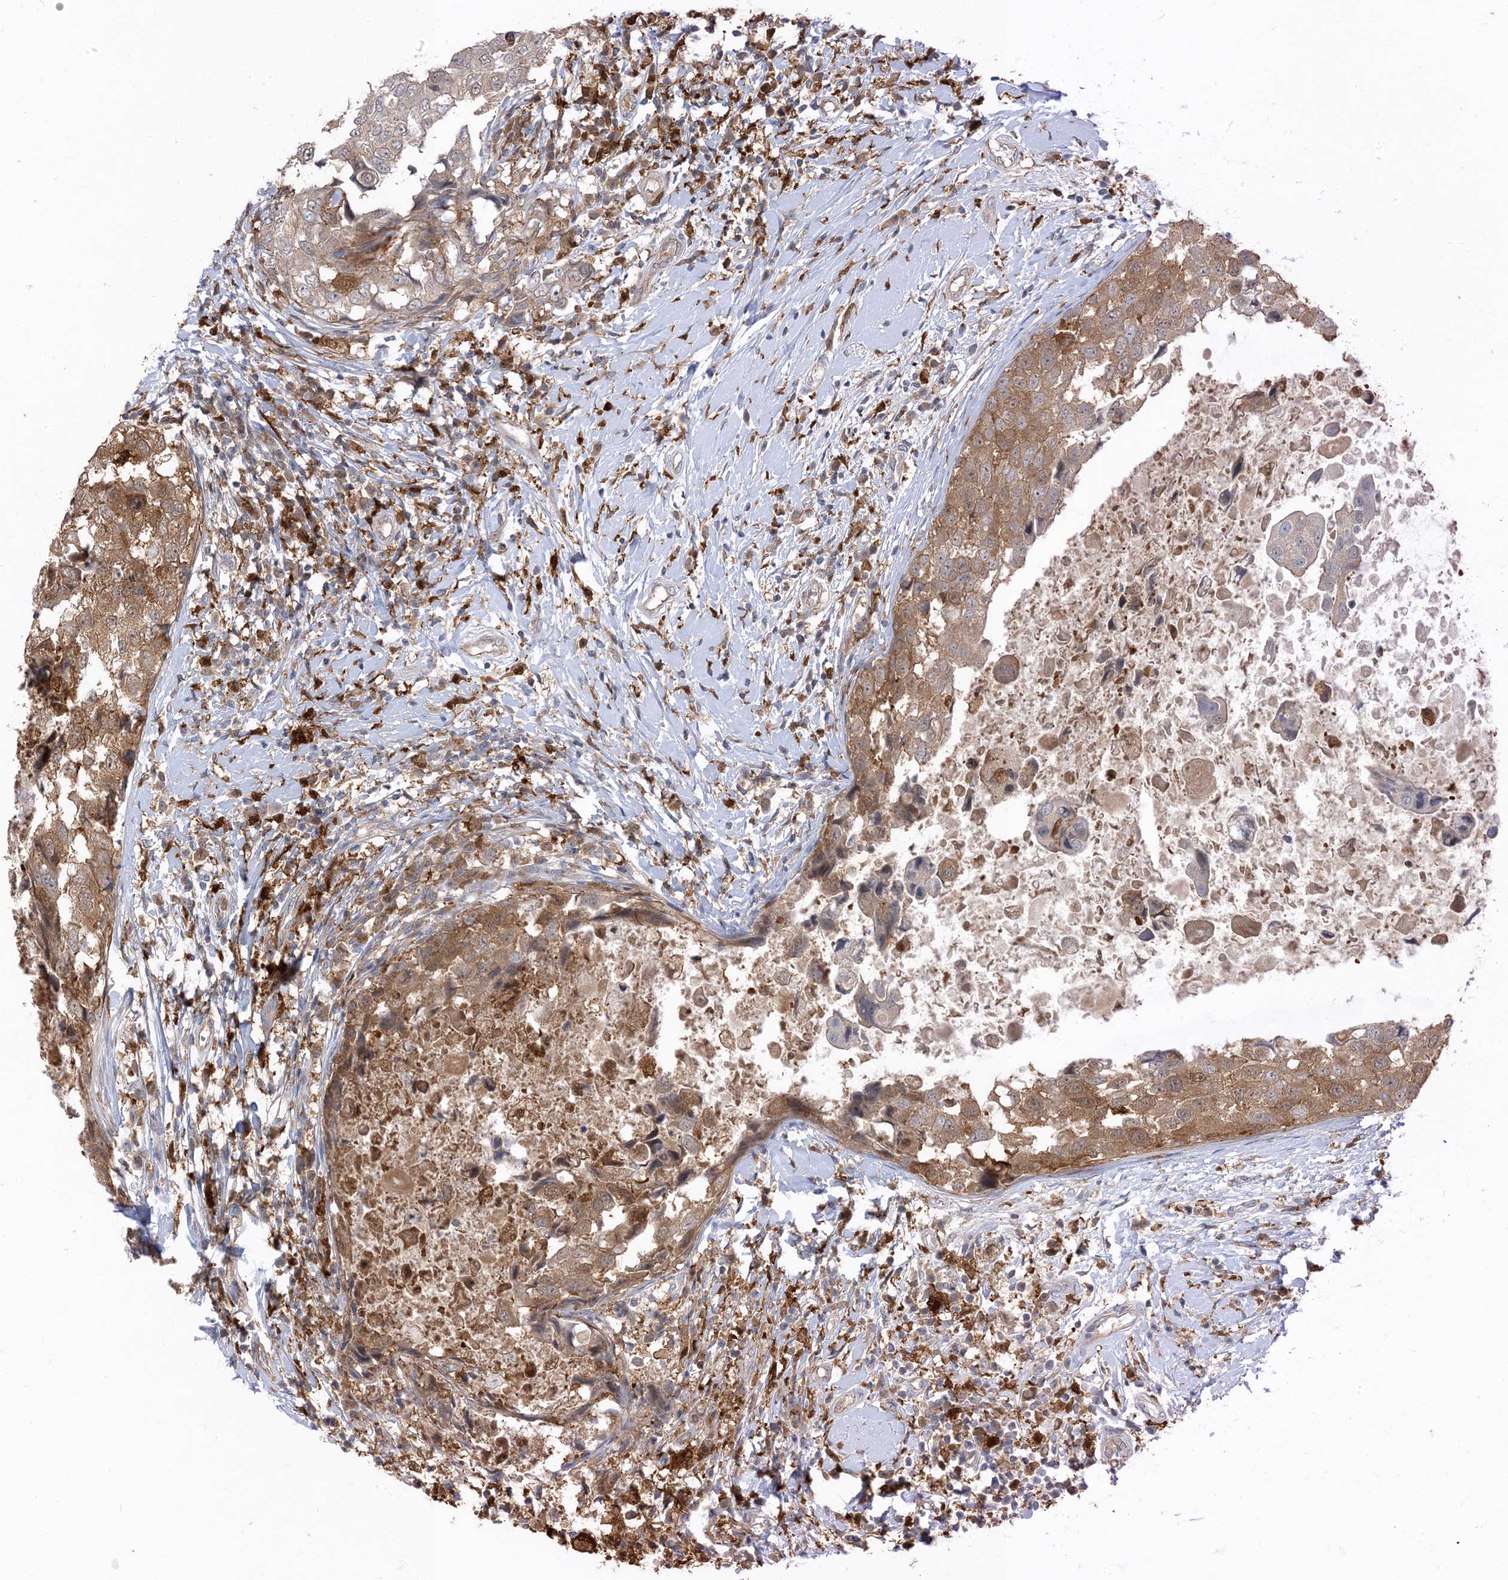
{"staining": {"intensity": "moderate", "quantity": "25%-75%", "location": "cytoplasmic/membranous,nuclear"}, "tissue": "breast cancer", "cell_type": "Tumor cells", "image_type": "cancer", "snomed": [{"axis": "morphology", "description": "Duct carcinoma"}, {"axis": "topography", "description": "Breast"}], "caption": "Immunohistochemical staining of breast cancer (infiltrating ductal carcinoma) reveals moderate cytoplasmic/membranous and nuclear protein expression in approximately 25%-75% of tumor cells.", "gene": "NAGK", "patient": {"sex": "female", "age": 27}}